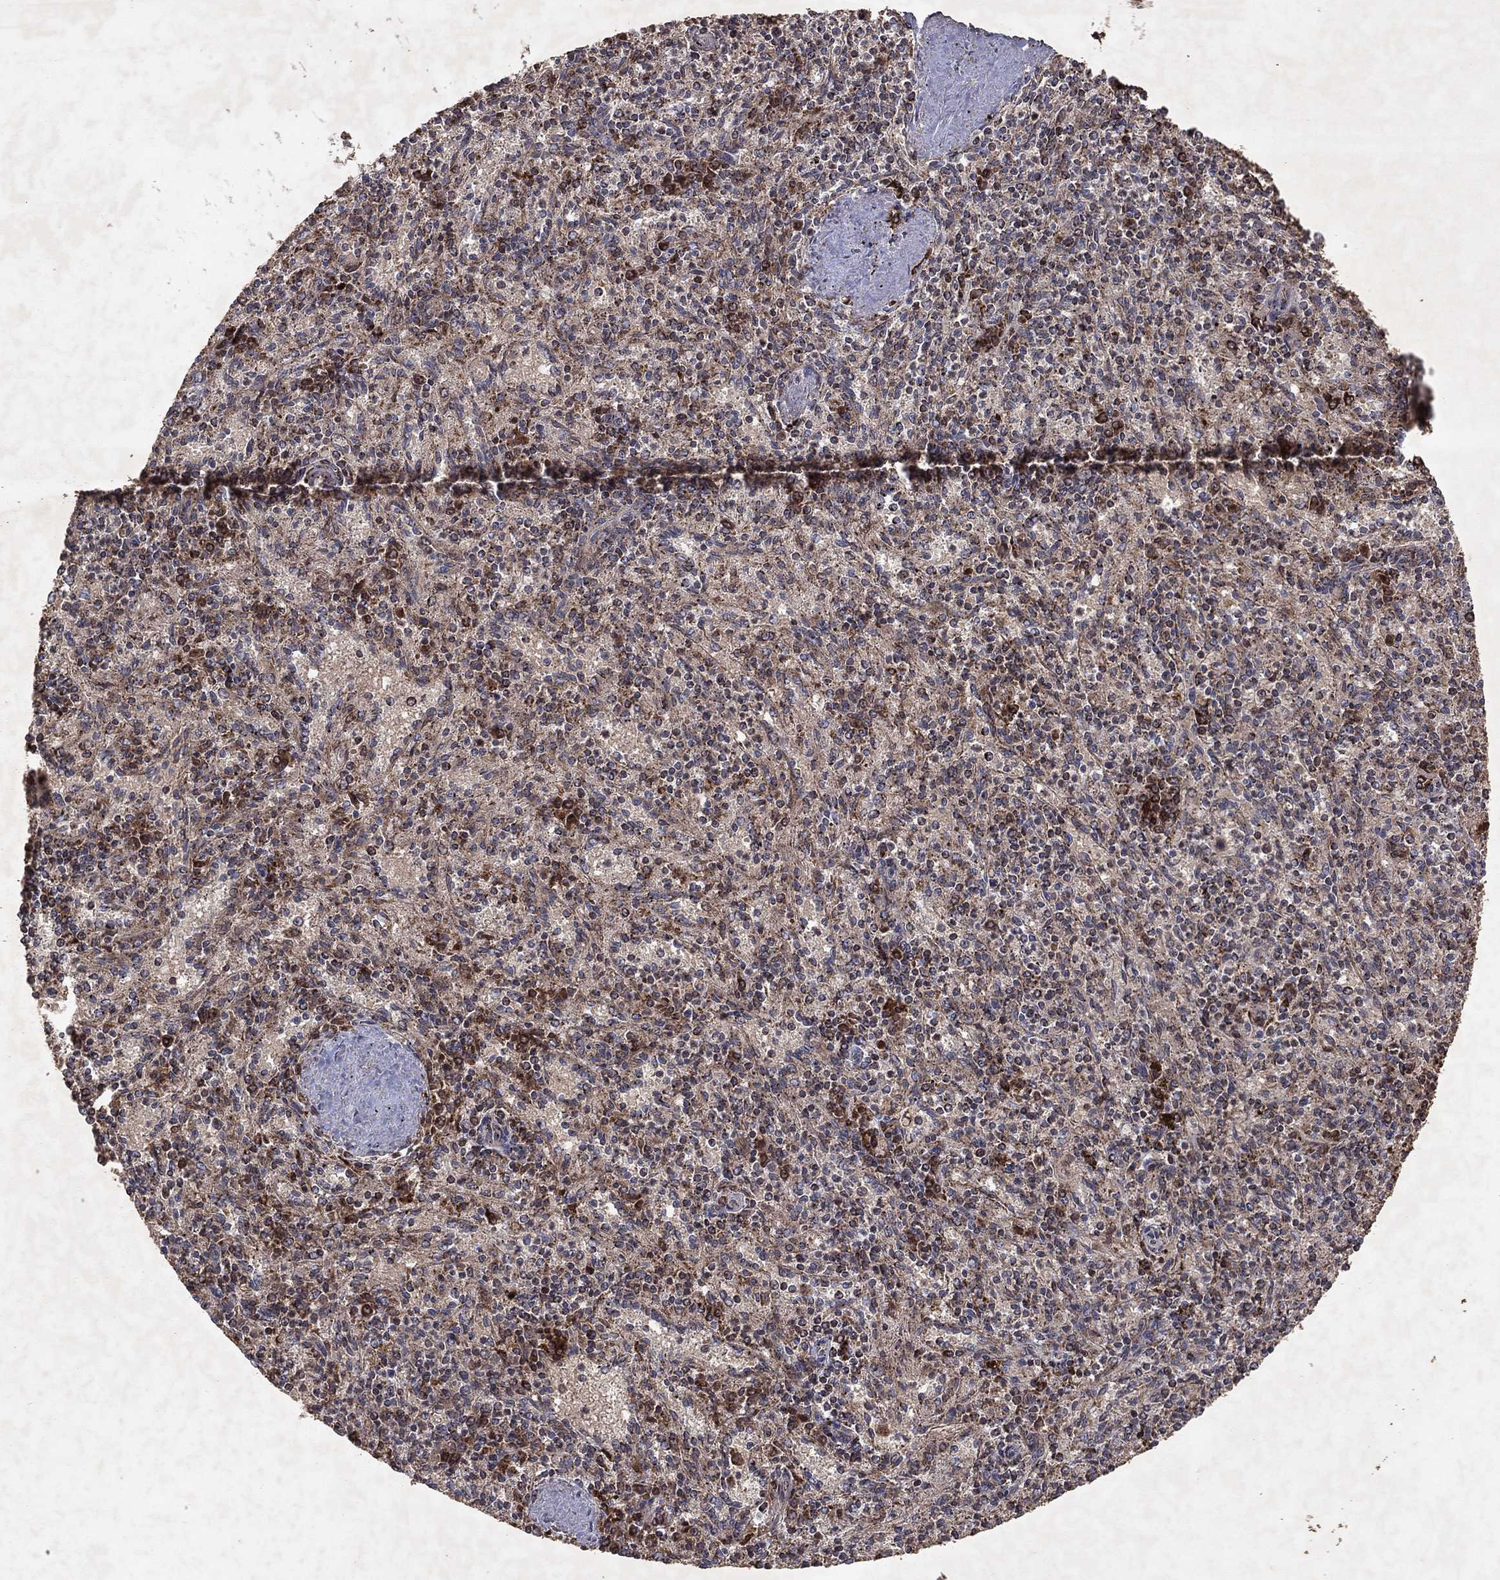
{"staining": {"intensity": "moderate", "quantity": "<25%", "location": "cytoplasmic/membranous"}, "tissue": "spleen", "cell_type": "Cells in red pulp", "image_type": "normal", "snomed": [{"axis": "morphology", "description": "Normal tissue, NOS"}, {"axis": "topography", "description": "Spleen"}], "caption": "Immunohistochemical staining of unremarkable spleen shows low levels of moderate cytoplasmic/membranous positivity in approximately <25% of cells in red pulp. (IHC, brightfield microscopy, high magnification).", "gene": "PYROXD2", "patient": {"sex": "female", "age": 37}}